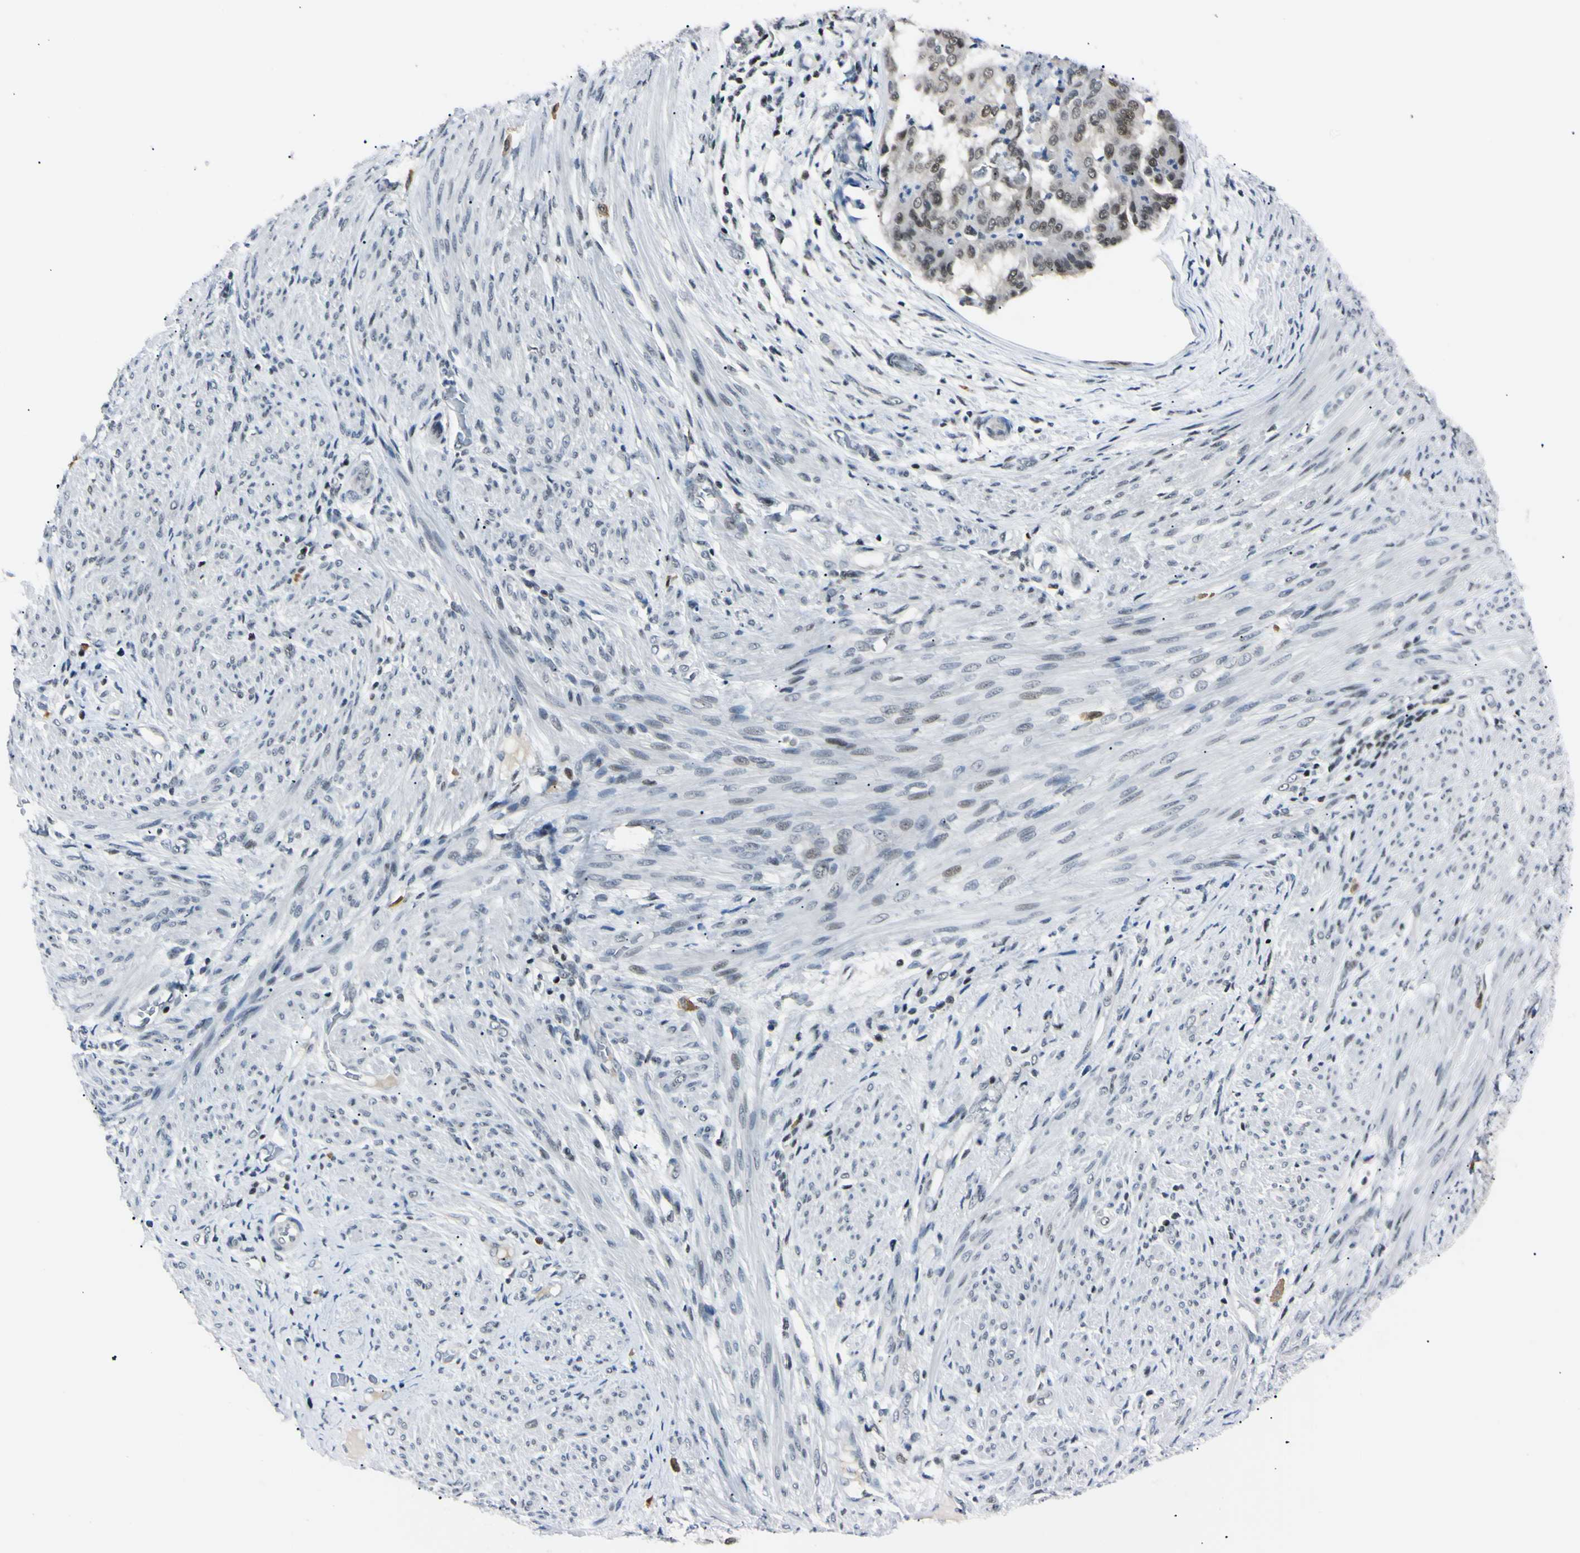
{"staining": {"intensity": "weak", "quantity": "25%-75%", "location": "nuclear"}, "tissue": "endometrial cancer", "cell_type": "Tumor cells", "image_type": "cancer", "snomed": [{"axis": "morphology", "description": "Adenocarcinoma, NOS"}, {"axis": "topography", "description": "Endometrium"}], "caption": "This is a photomicrograph of IHC staining of adenocarcinoma (endometrial), which shows weak staining in the nuclear of tumor cells.", "gene": "C1orf174", "patient": {"sex": "female", "age": 85}}